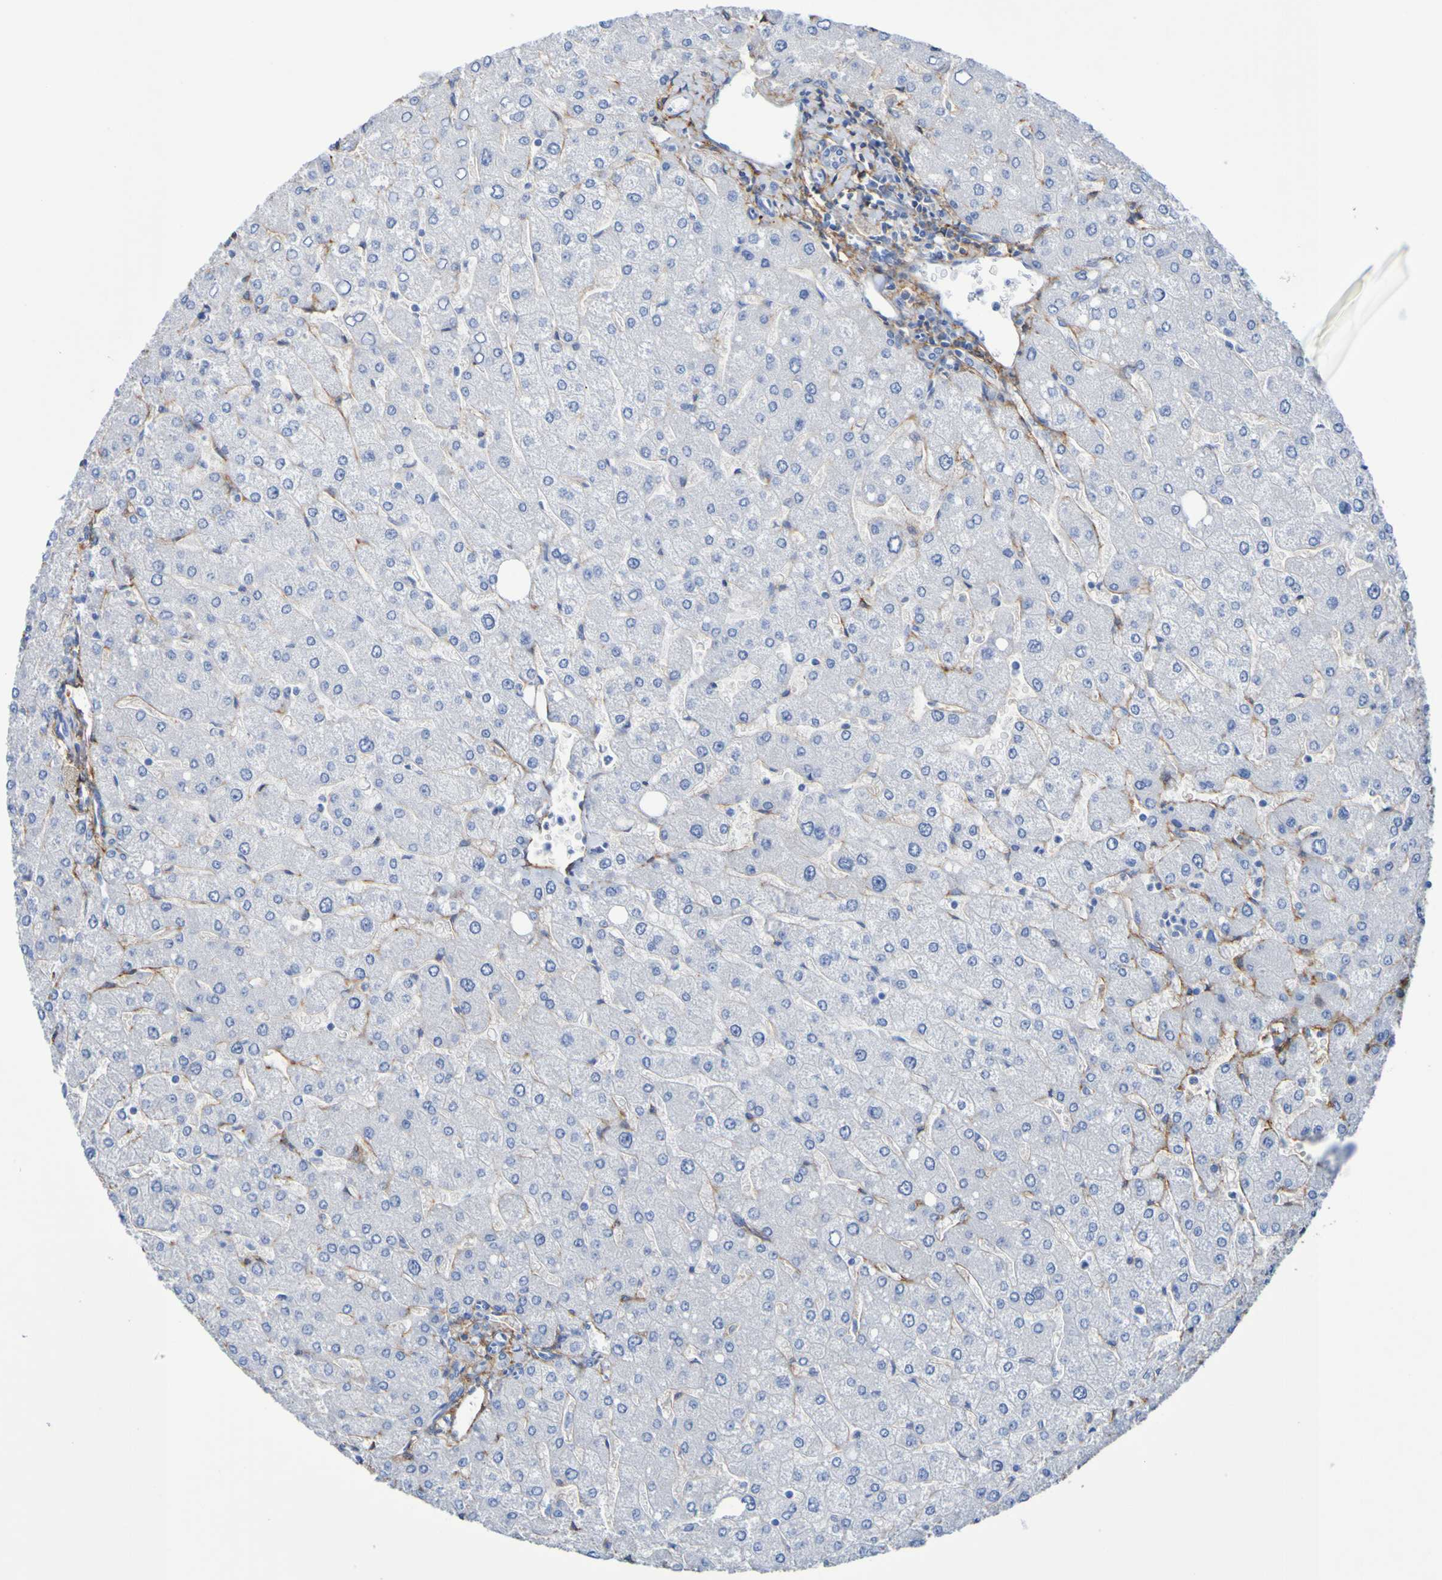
{"staining": {"intensity": "negative", "quantity": "none", "location": "none"}, "tissue": "liver", "cell_type": "Cholangiocytes", "image_type": "normal", "snomed": [{"axis": "morphology", "description": "Normal tissue, NOS"}, {"axis": "topography", "description": "Liver"}], "caption": "This is an IHC image of normal human liver. There is no staining in cholangiocytes.", "gene": "SGCB", "patient": {"sex": "male", "age": 55}}